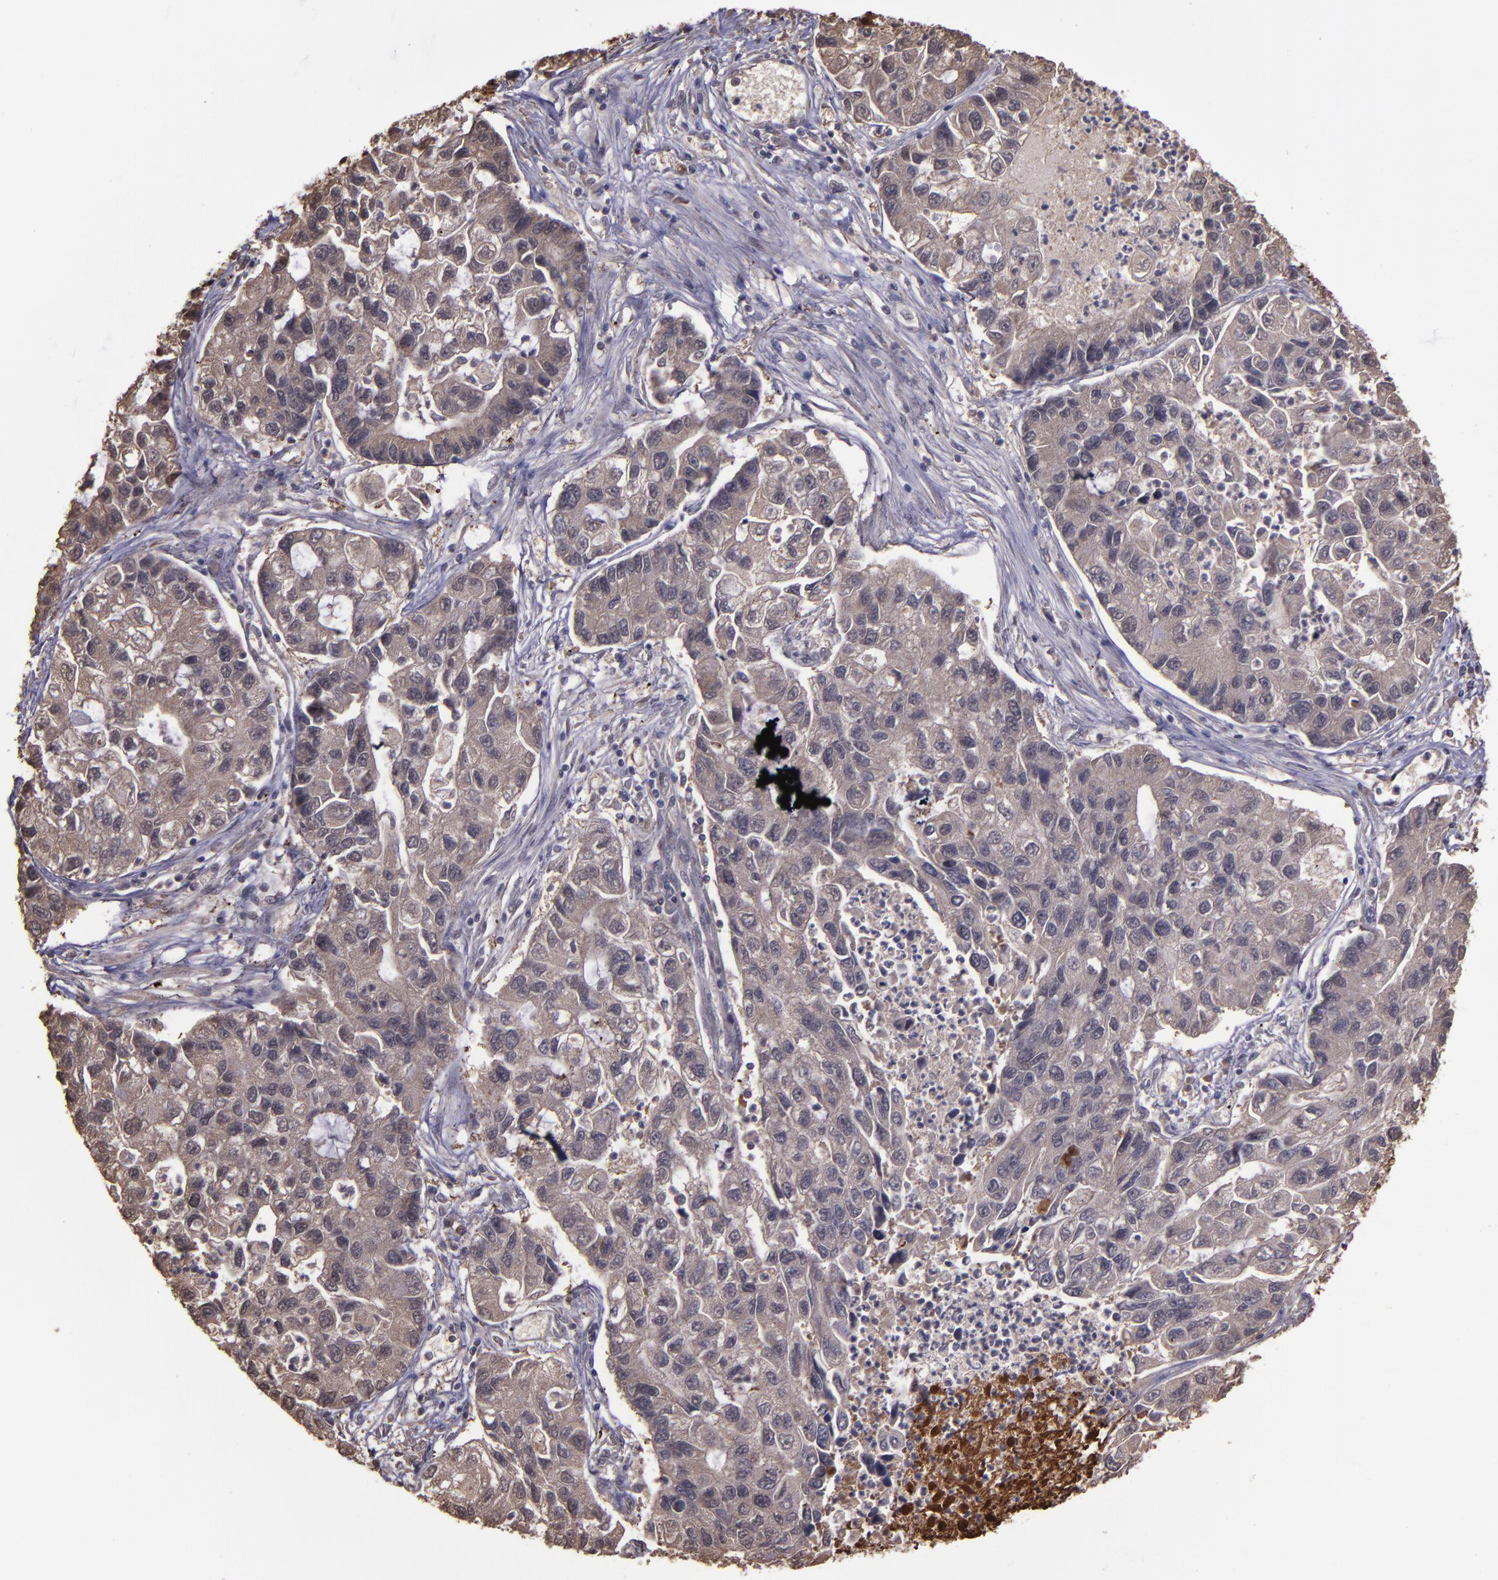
{"staining": {"intensity": "moderate", "quantity": "25%-75%", "location": "cytoplasmic/membranous"}, "tissue": "lung cancer", "cell_type": "Tumor cells", "image_type": "cancer", "snomed": [{"axis": "morphology", "description": "Adenocarcinoma, NOS"}, {"axis": "topography", "description": "Lung"}], "caption": "Lung cancer tissue shows moderate cytoplasmic/membranous positivity in about 25%-75% of tumor cells", "gene": "SERPINF2", "patient": {"sex": "female", "age": 51}}